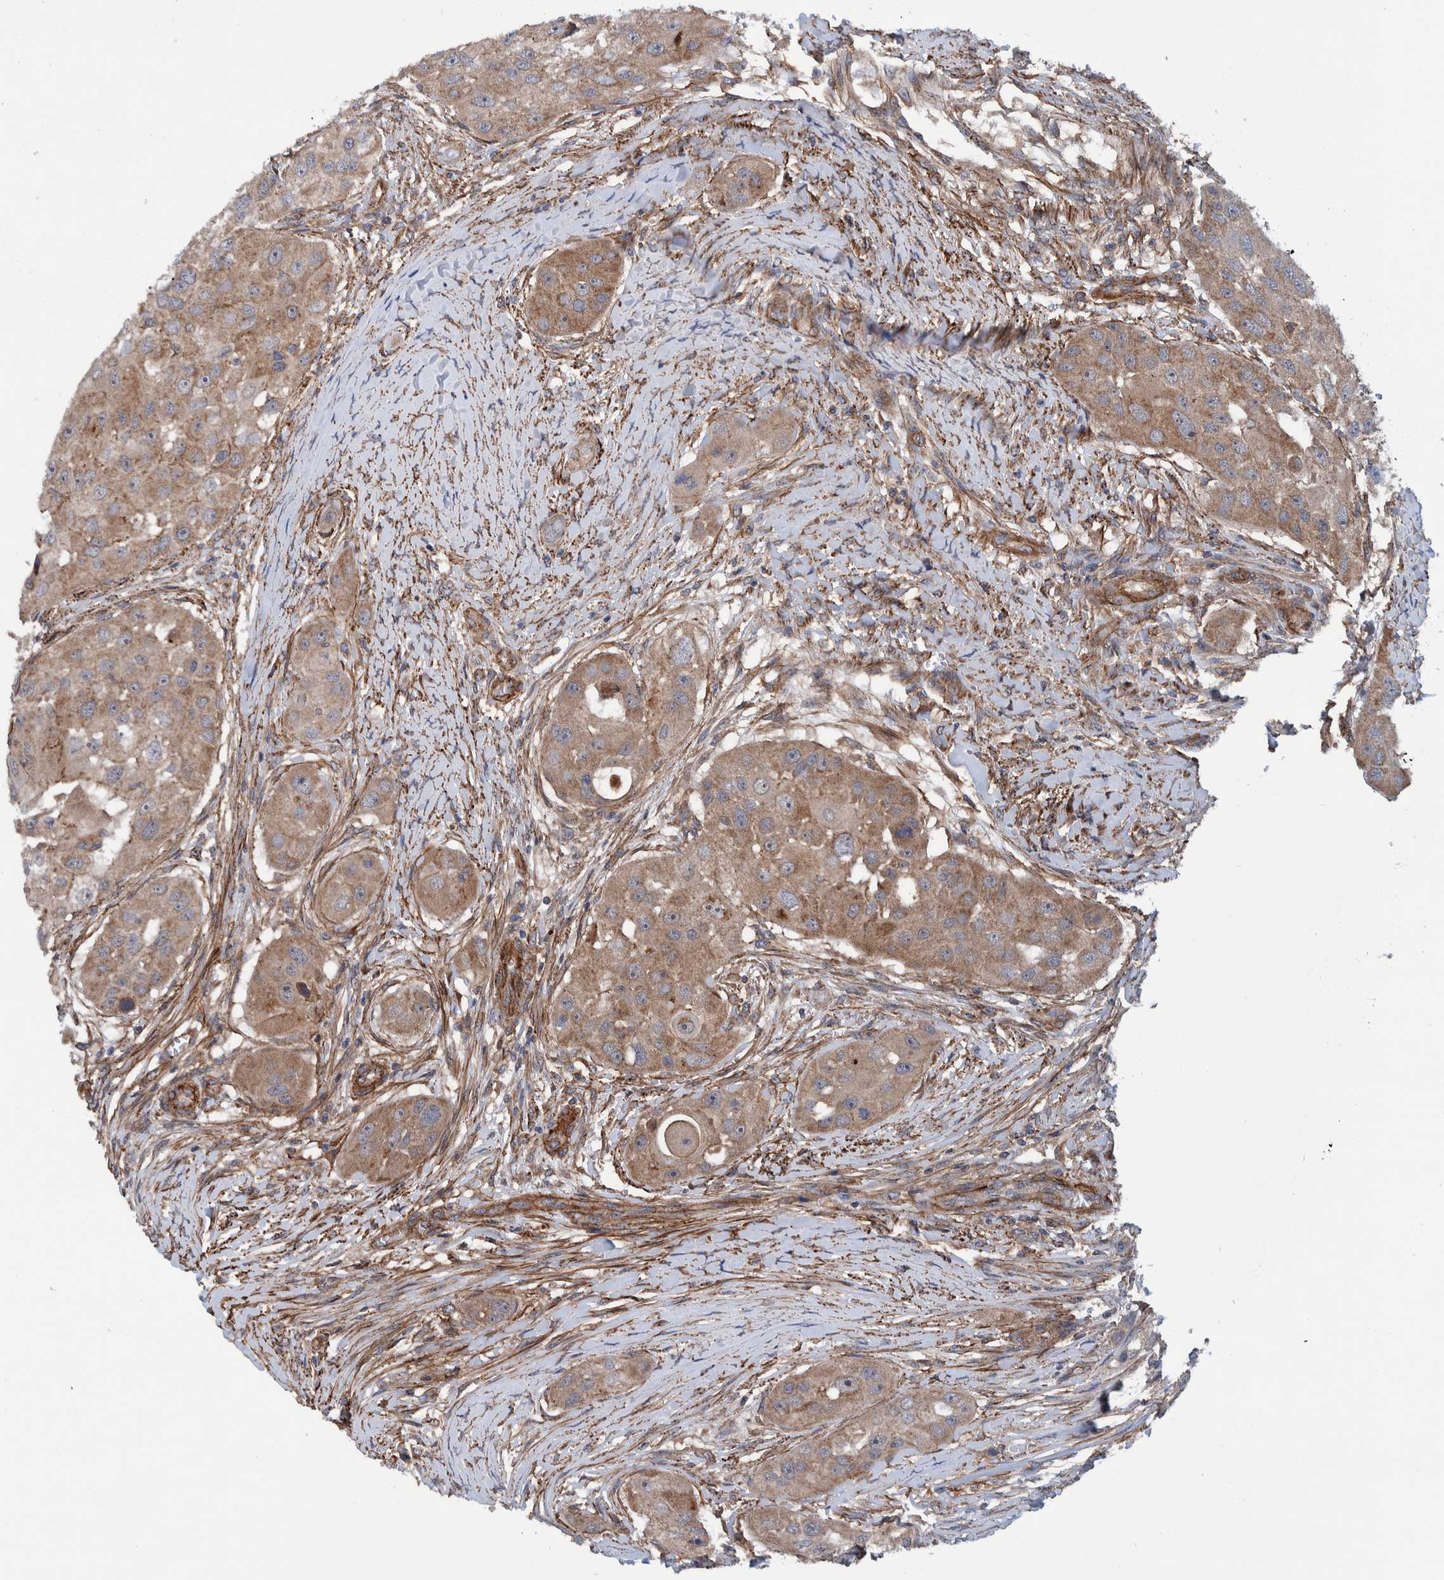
{"staining": {"intensity": "moderate", "quantity": ">75%", "location": "cytoplasmic/membranous"}, "tissue": "head and neck cancer", "cell_type": "Tumor cells", "image_type": "cancer", "snomed": [{"axis": "morphology", "description": "Normal tissue, NOS"}, {"axis": "morphology", "description": "Squamous cell carcinoma, NOS"}, {"axis": "topography", "description": "Skeletal muscle"}, {"axis": "topography", "description": "Head-Neck"}], "caption": "High-power microscopy captured an IHC image of head and neck squamous cell carcinoma, revealing moderate cytoplasmic/membranous positivity in about >75% of tumor cells.", "gene": "SLC25A10", "patient": {"sex": "male", "age": 51}}